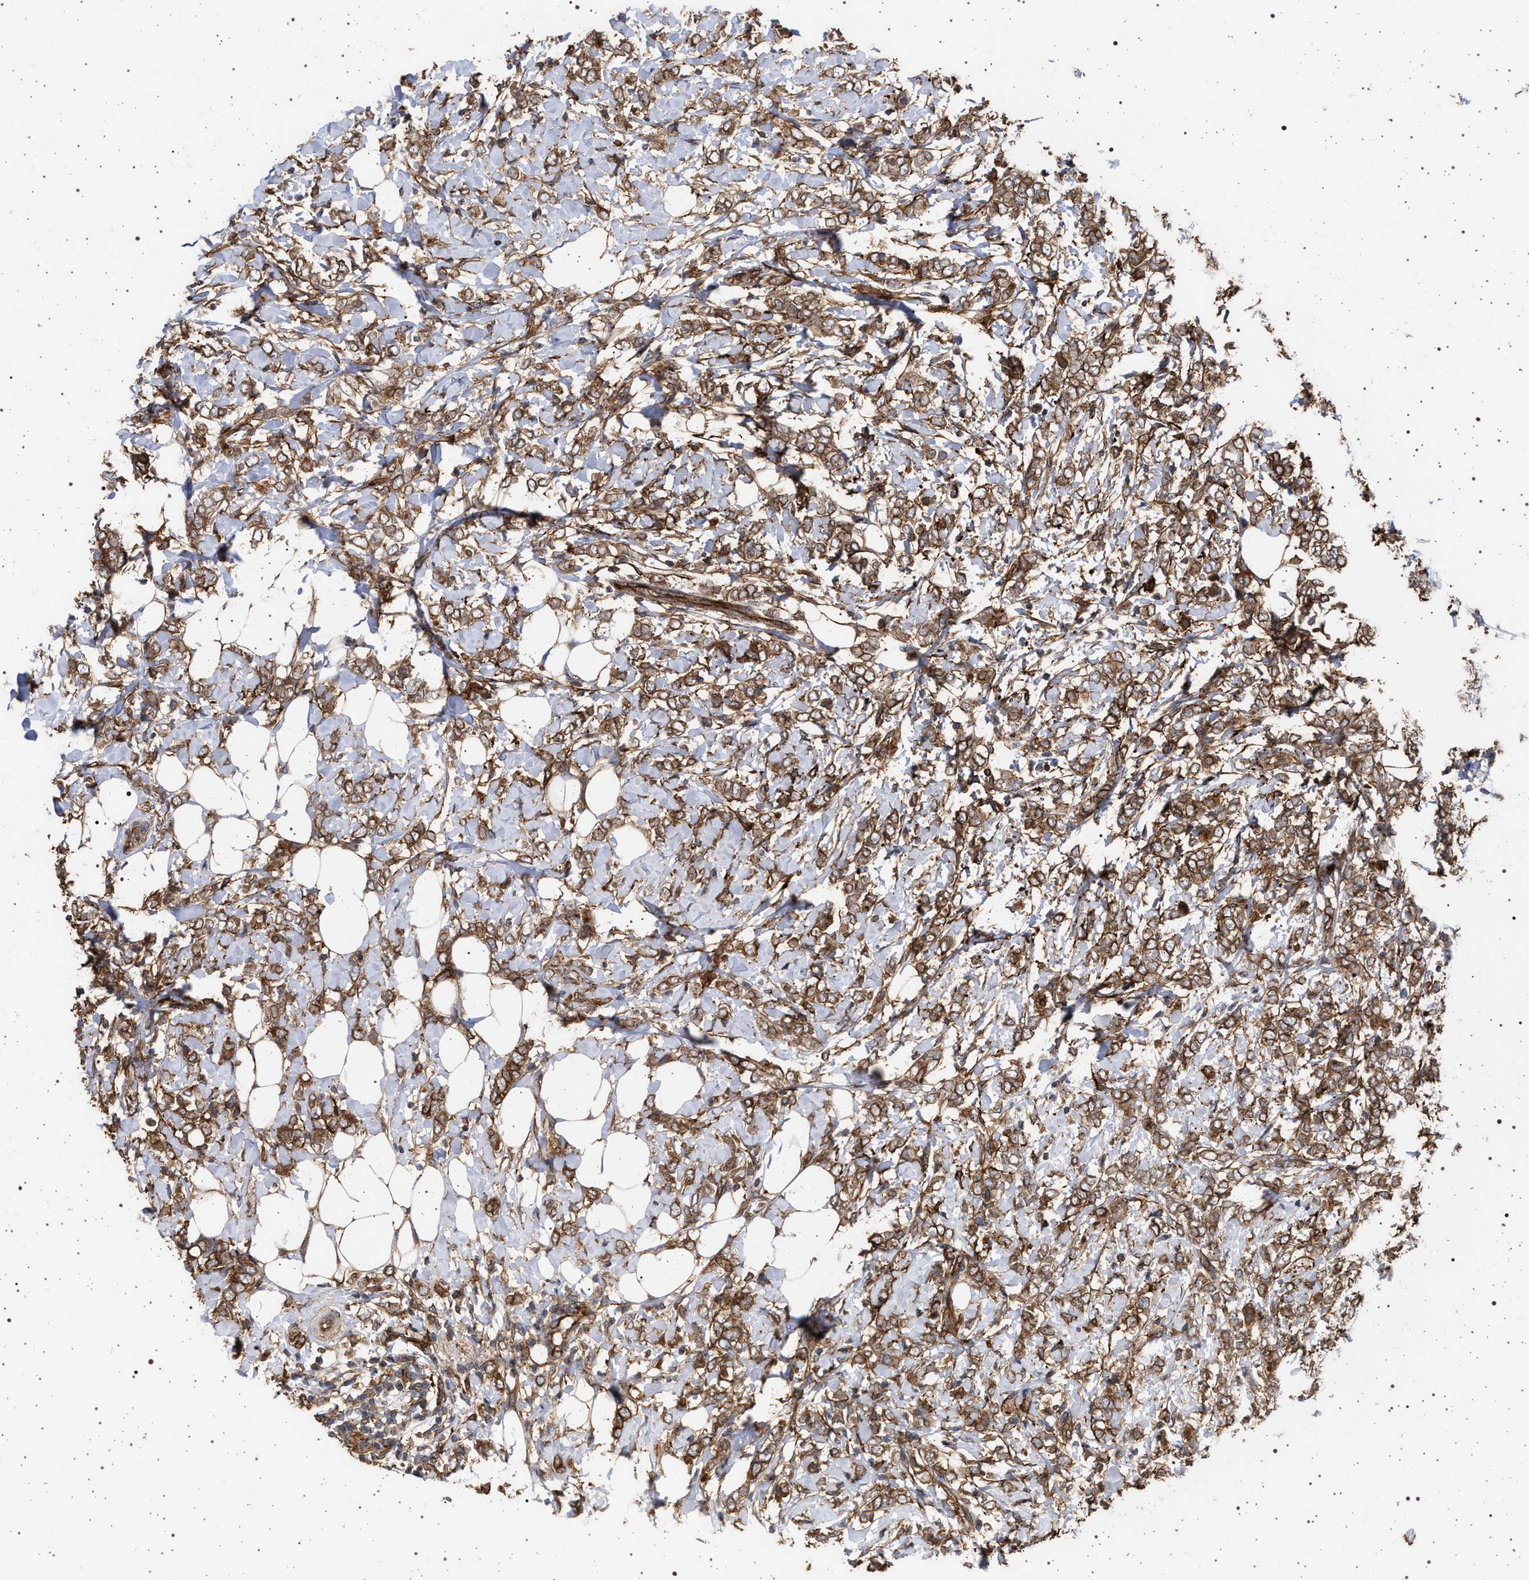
{"staining": {"intensity": "moderate", "quantity": ">75%", "location": "cytoplasmic/membranous"}, "tissue": "breast cancer", "cell_type": "Tumor cells", "image_type": "cancer", "snomed": [{"axis": "morphology", "description": "Normal tissue, NOS"}, {"axis": "morphology", "description": "Lobular carcinoma"}, {"axis": "topography", "description": "Breast"}], "caption": "This is a histology image of immunohistochemistry staining of lobular carcinoma (breast), which shows moderate expression in the cytoplasmic/membranous of tumor cells.", "gene": "IFT20", "patient": {"sex": "female", "age": 47}}